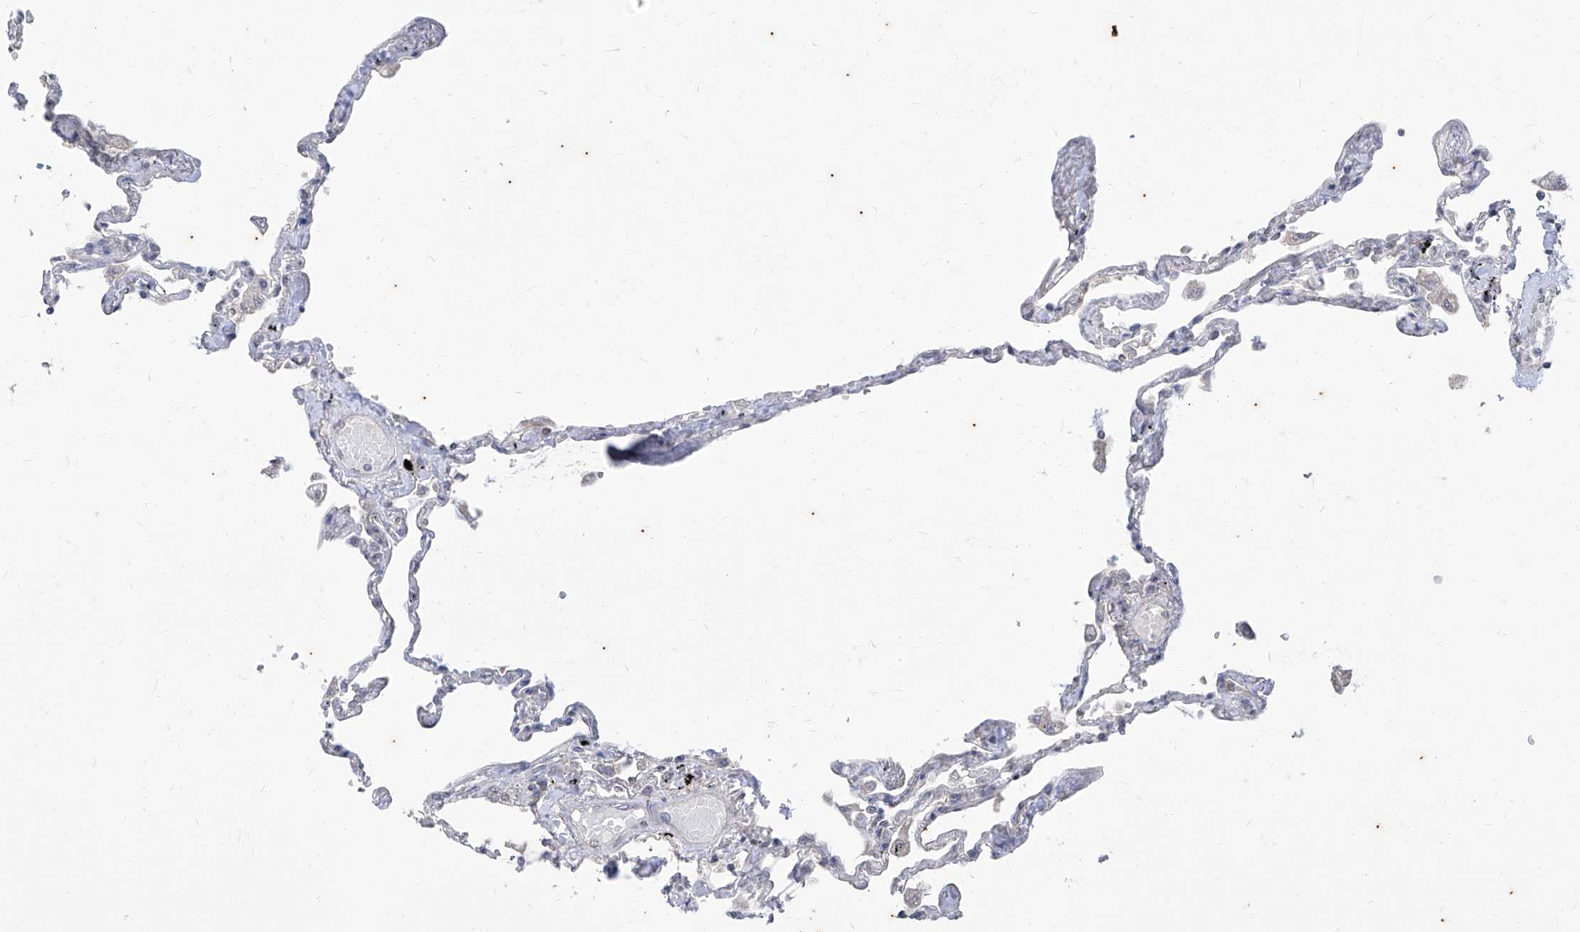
{"staining": {"intensity": "negative", "quantity": "none", "location": "none"}, "tissue": "lung", "cell_type": "Alveolar cells", "image_type": "normal", "snomed": [{"axis": "morphology", "description": "Normal tissue, NOS"}, {"axis": "topography", "description": "Lung"}], "caption": "Human lung stained for a protein using immunohistochemistry demonstrates no positivity in alveolar cells.", "gene": "PHF20L1", "patient": {"sex": "female", "age": 67}}